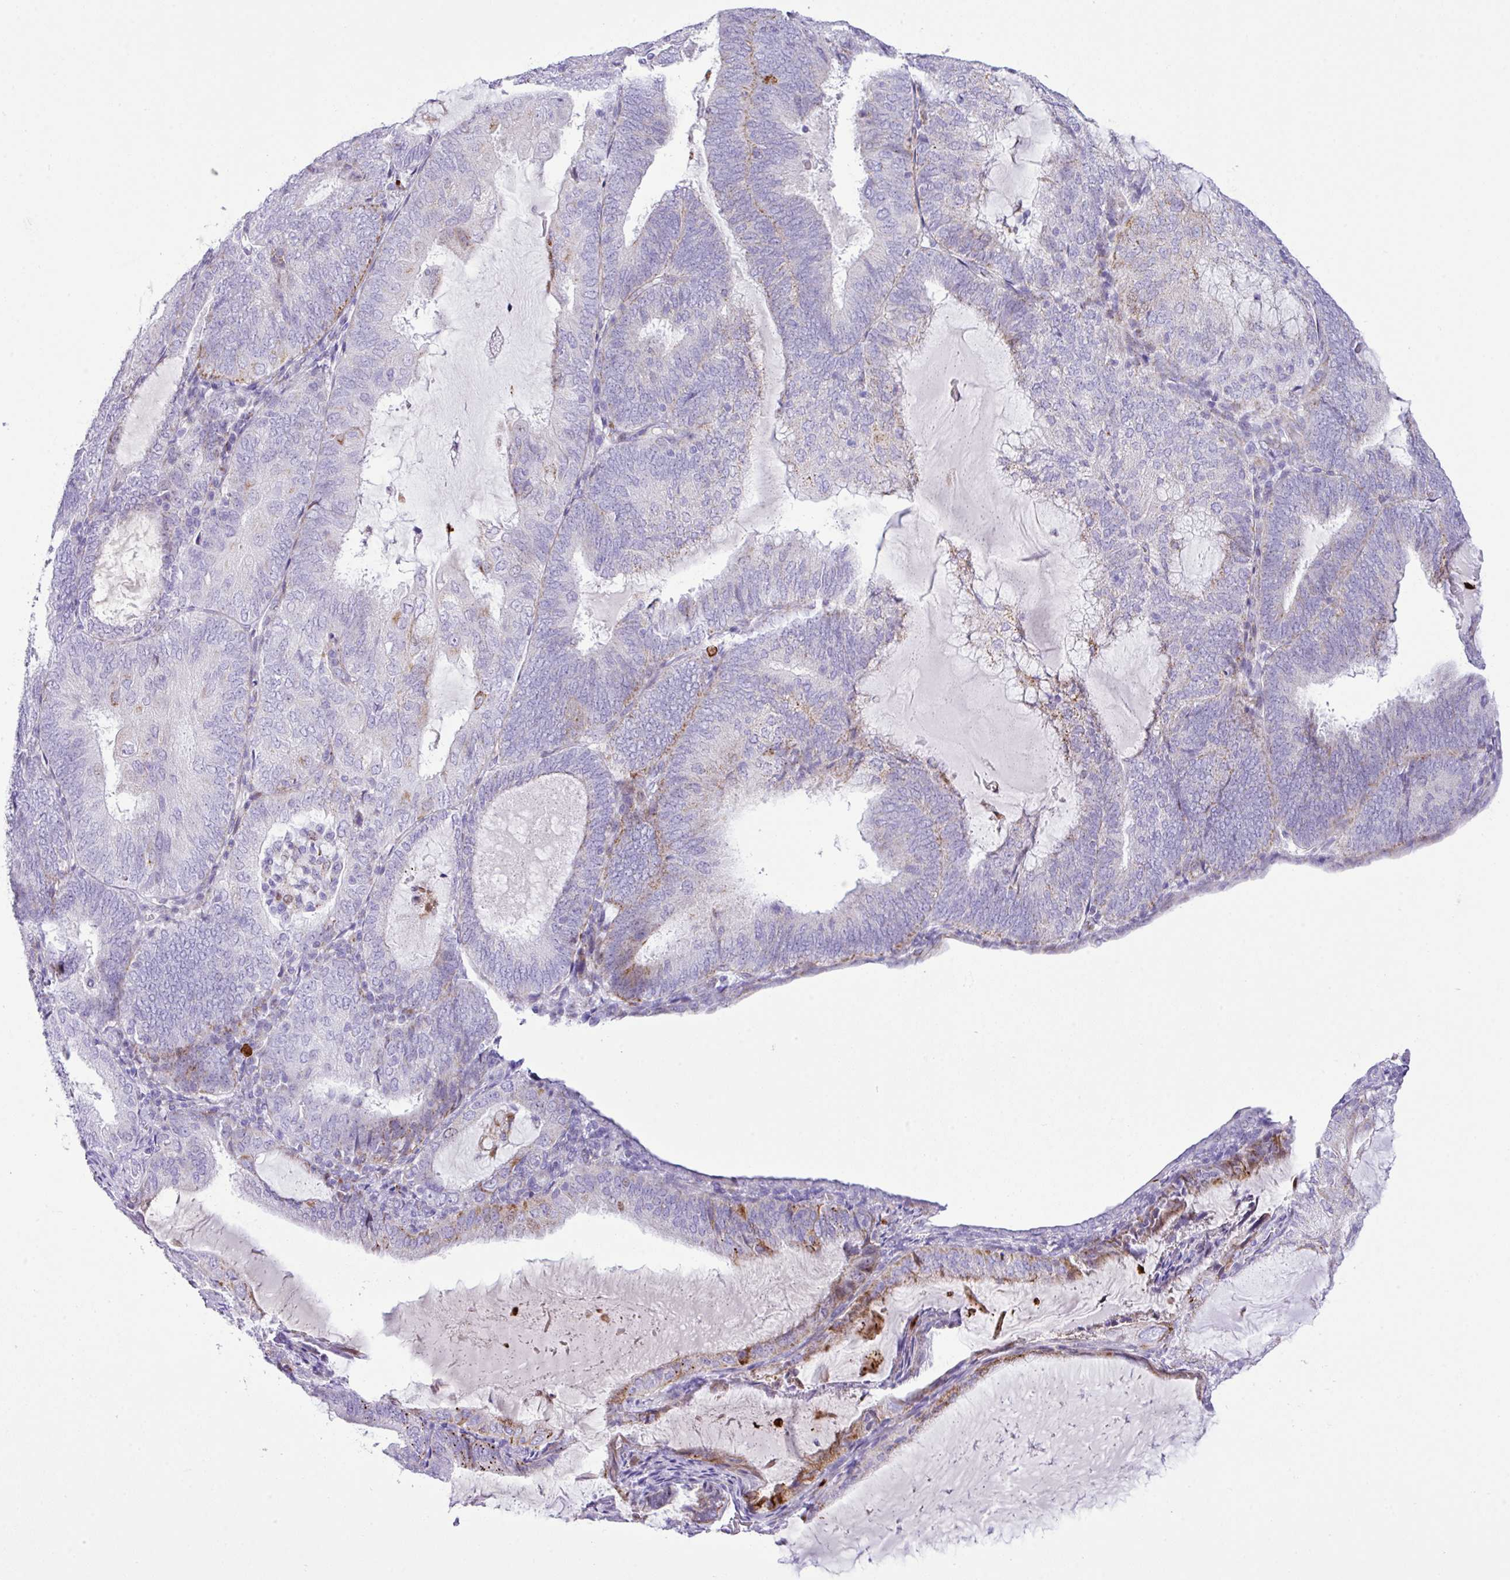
{"staining": {"intensity": "weak", "quantity": "<25%", "location": "cytoplasmic/membranous"}, "tissue": "endometrial cancer", "cell_type": "Tumor cells", "image_type": "cancer", "snomed": [{"axis": "morphology", "description": "Adenocarcinoma, NOS"}, {"axis": "topography", "description": "Endometrium"}], "caption": "Immunohistochemistry (IHC) micrograph of human adenocarcinoma (endometrial) stained for a protein (brown), which displays no positivity in tumor cells. (Stains: DAB (3,3'-diaminobenzidine) immunohistochemistry (IHC) with hematoxylin counter stain, Microscopy: brightfield microscopy at high magnification).", "gene": "RCAN2", "patient": {"sex": "female", "age": 81}}